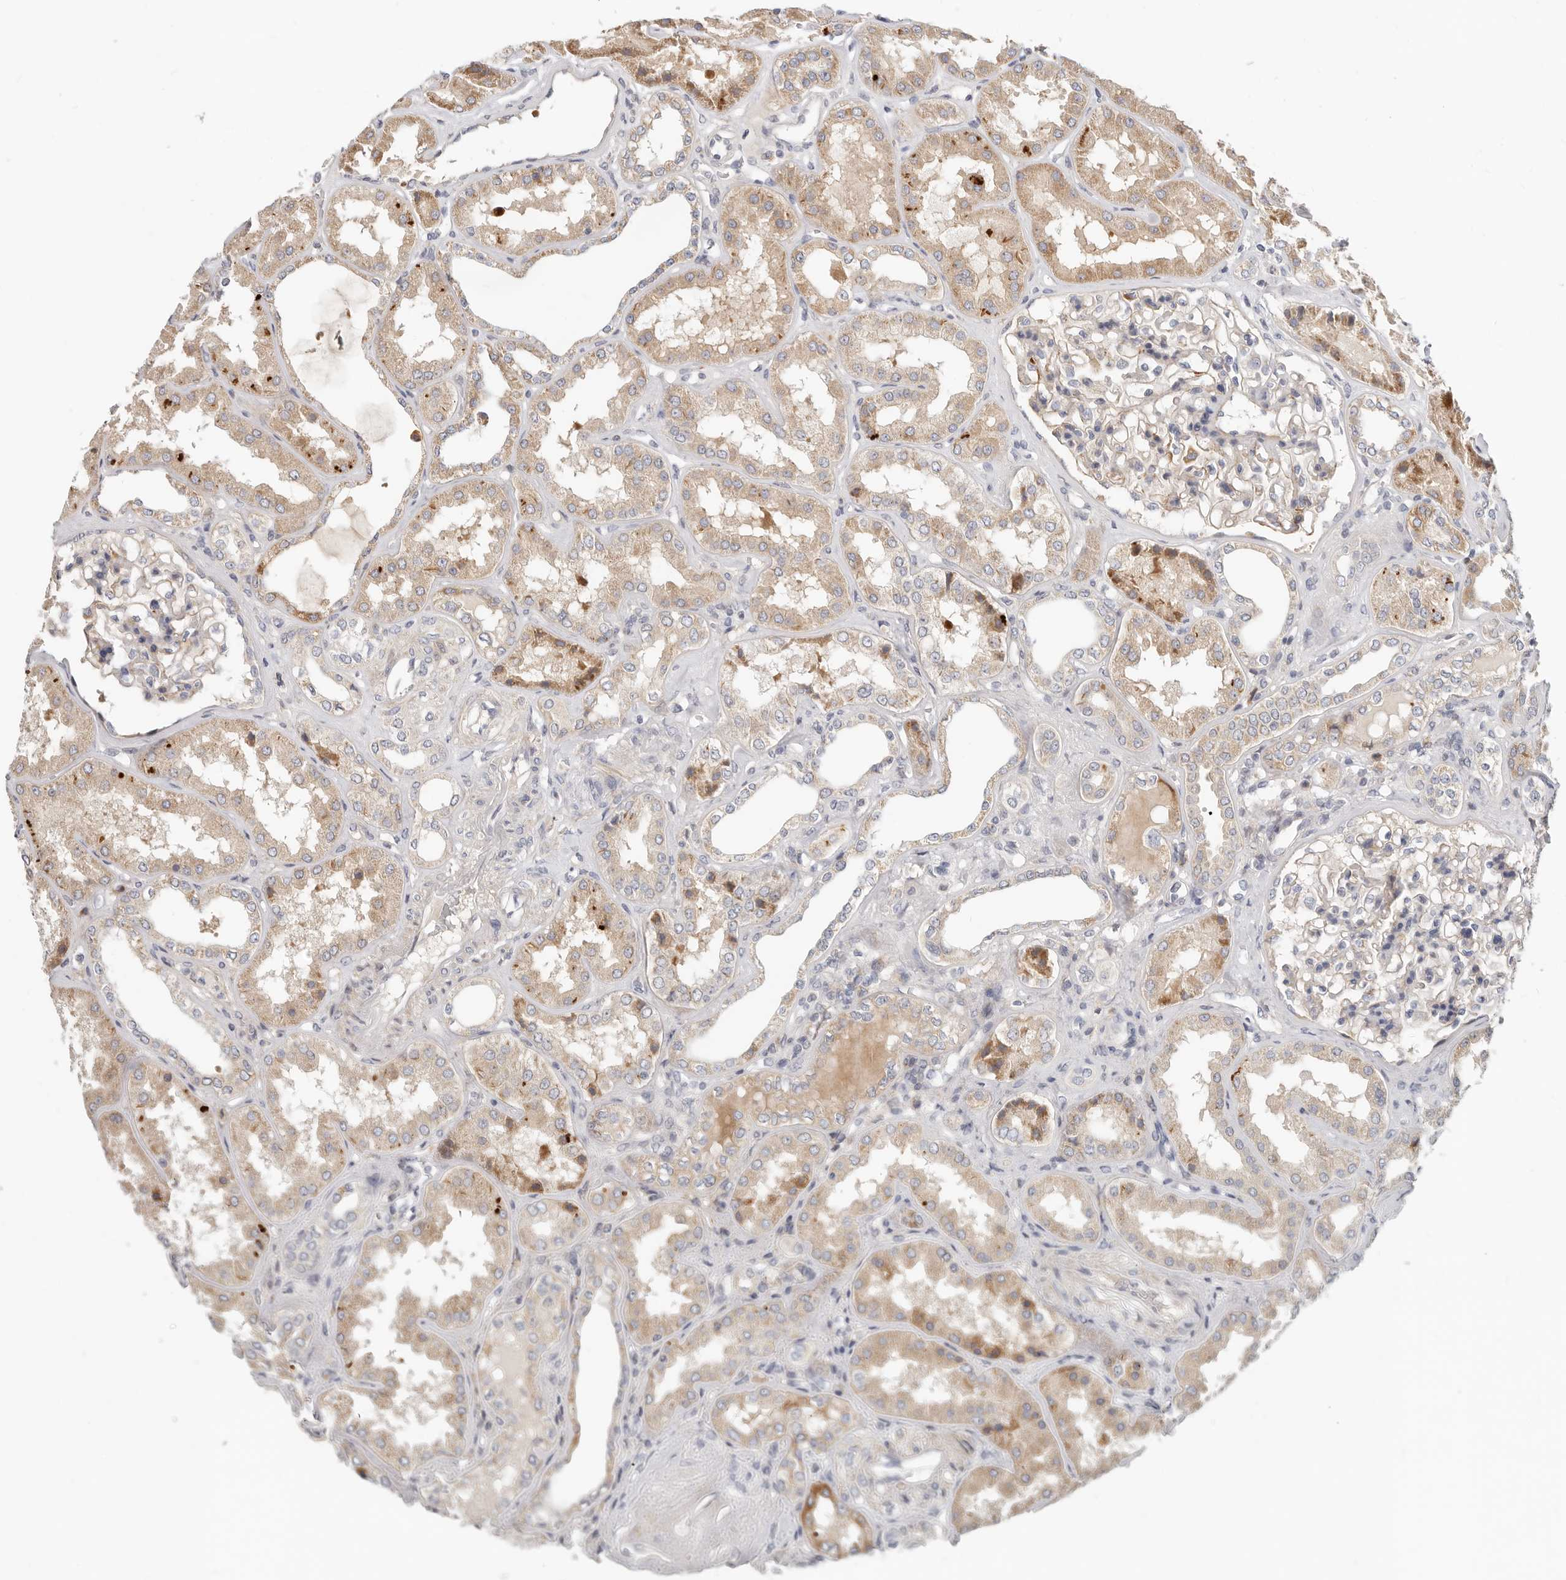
{"staining": {"intensity": "moderate", "quantity": "<25%", "location": "cytoplasmic/membranous"}, "tissue": "kidney", "cell_type": "Cells in glomeruli", "image_type": "normal", "snomed": [{"axis": "morphology", "description": "Normal tissue, NOS"}, {"axis": "topography", "description": "Kidney"}], "caption": "A photomicrograph showing moderate cytoplasmic/membranous positivity in about <25% of cells in glomeruli in benign kidney, as visualized by brown immunohistochemical staining.", "gene": "TFB2M", "patient": {"sex": "female", "age": 56}}